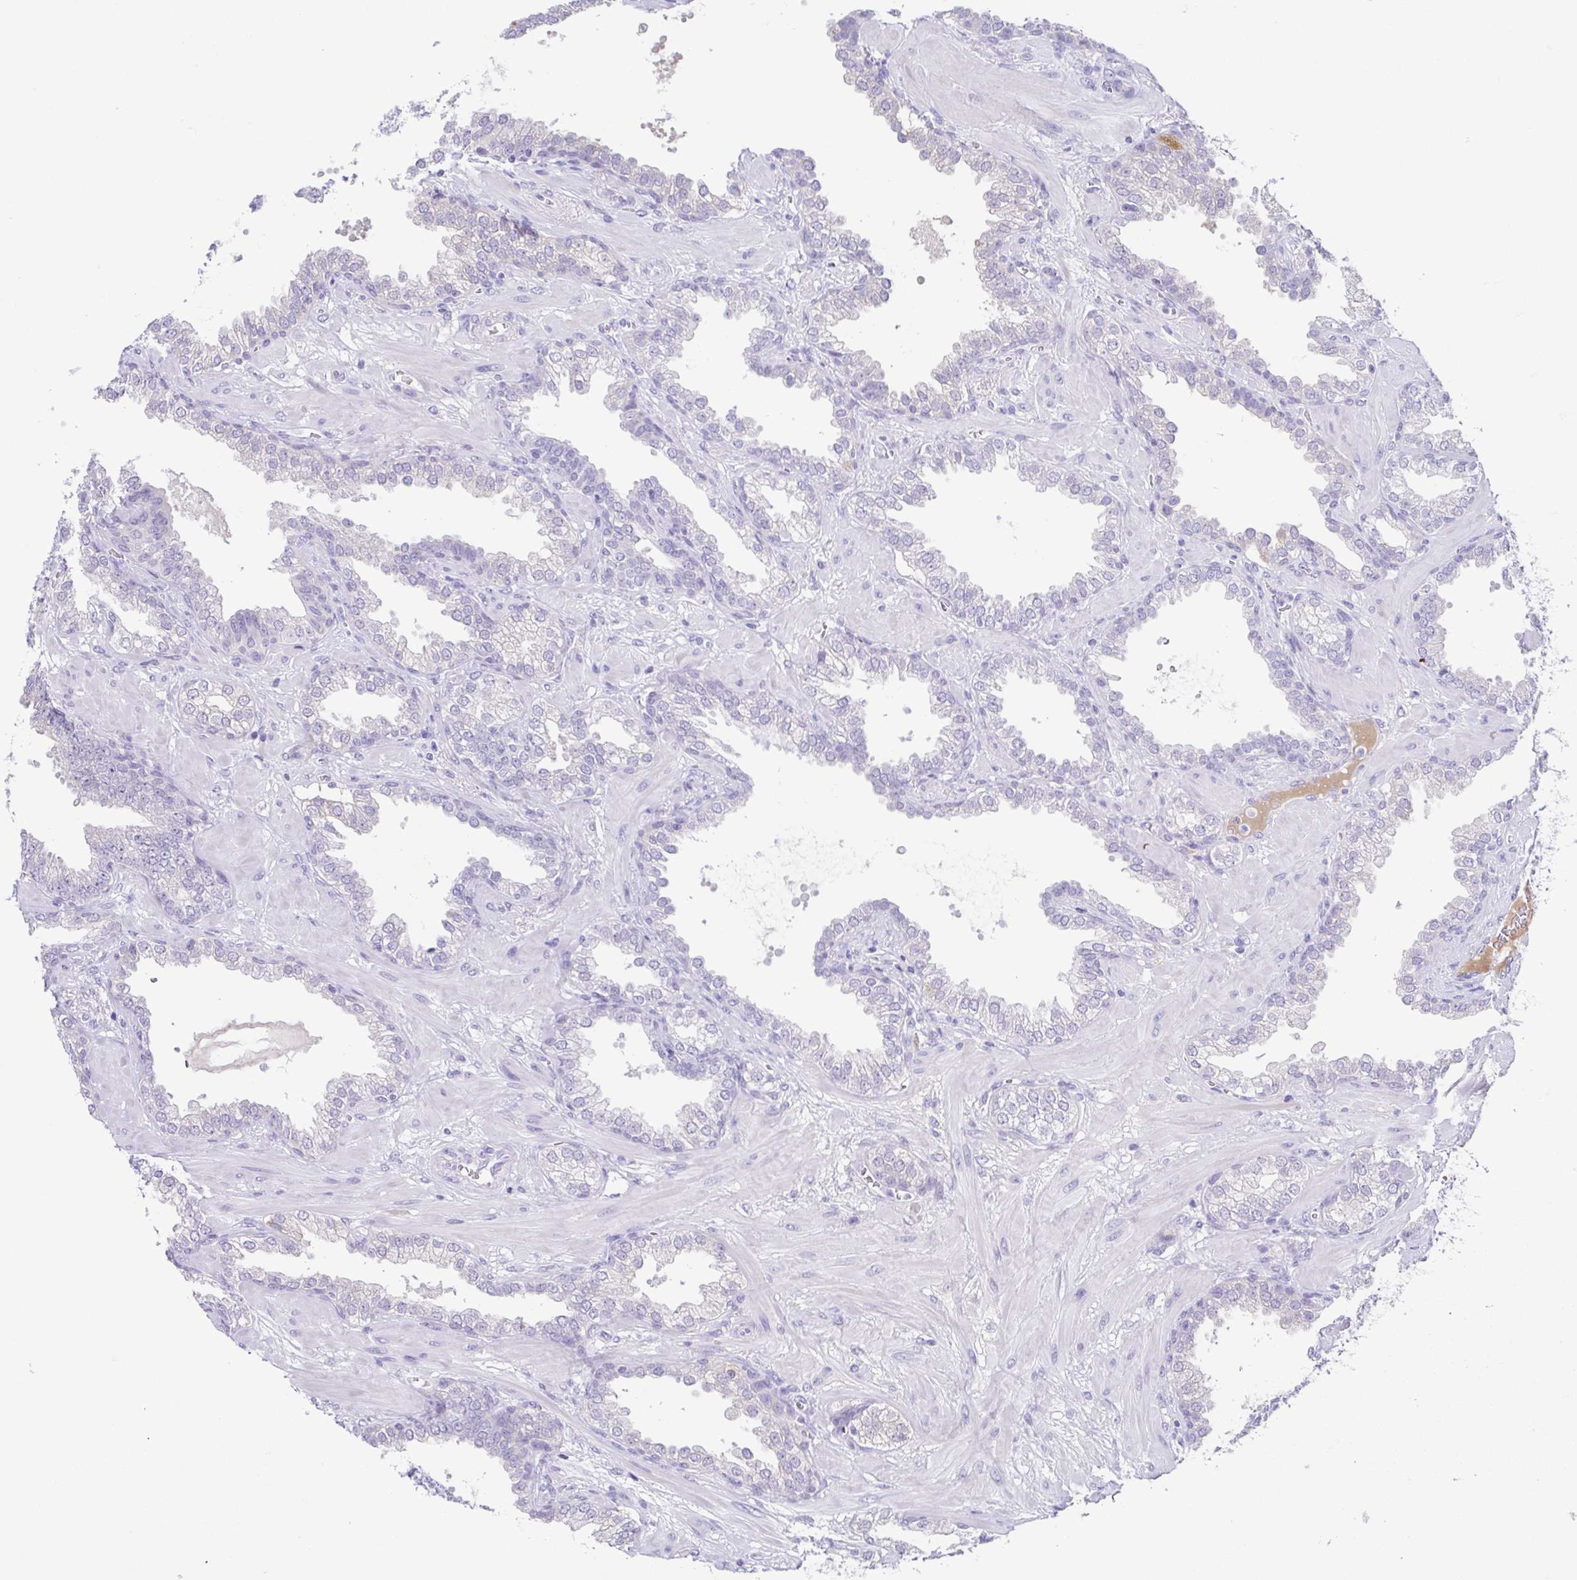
{"staining": {"intensity": "negative", "quantity": "none", "location": "none"}, "tissue": "prostate cancer", "cell_type": "Tumor cells", "image_type": "cancer", "snomed": [{"axis": "morphology", "description": "Adenocarcinoma, High grade"}, {"axis": "topography", "description": "Prostate"}], "caption": "Immunohistochemistry of prostate adenocarcinoma (high-grade) demonstrates no positivity in tumor cells.", "gene": "A1BG", "patient": {"sex": "male", "age": 60}}